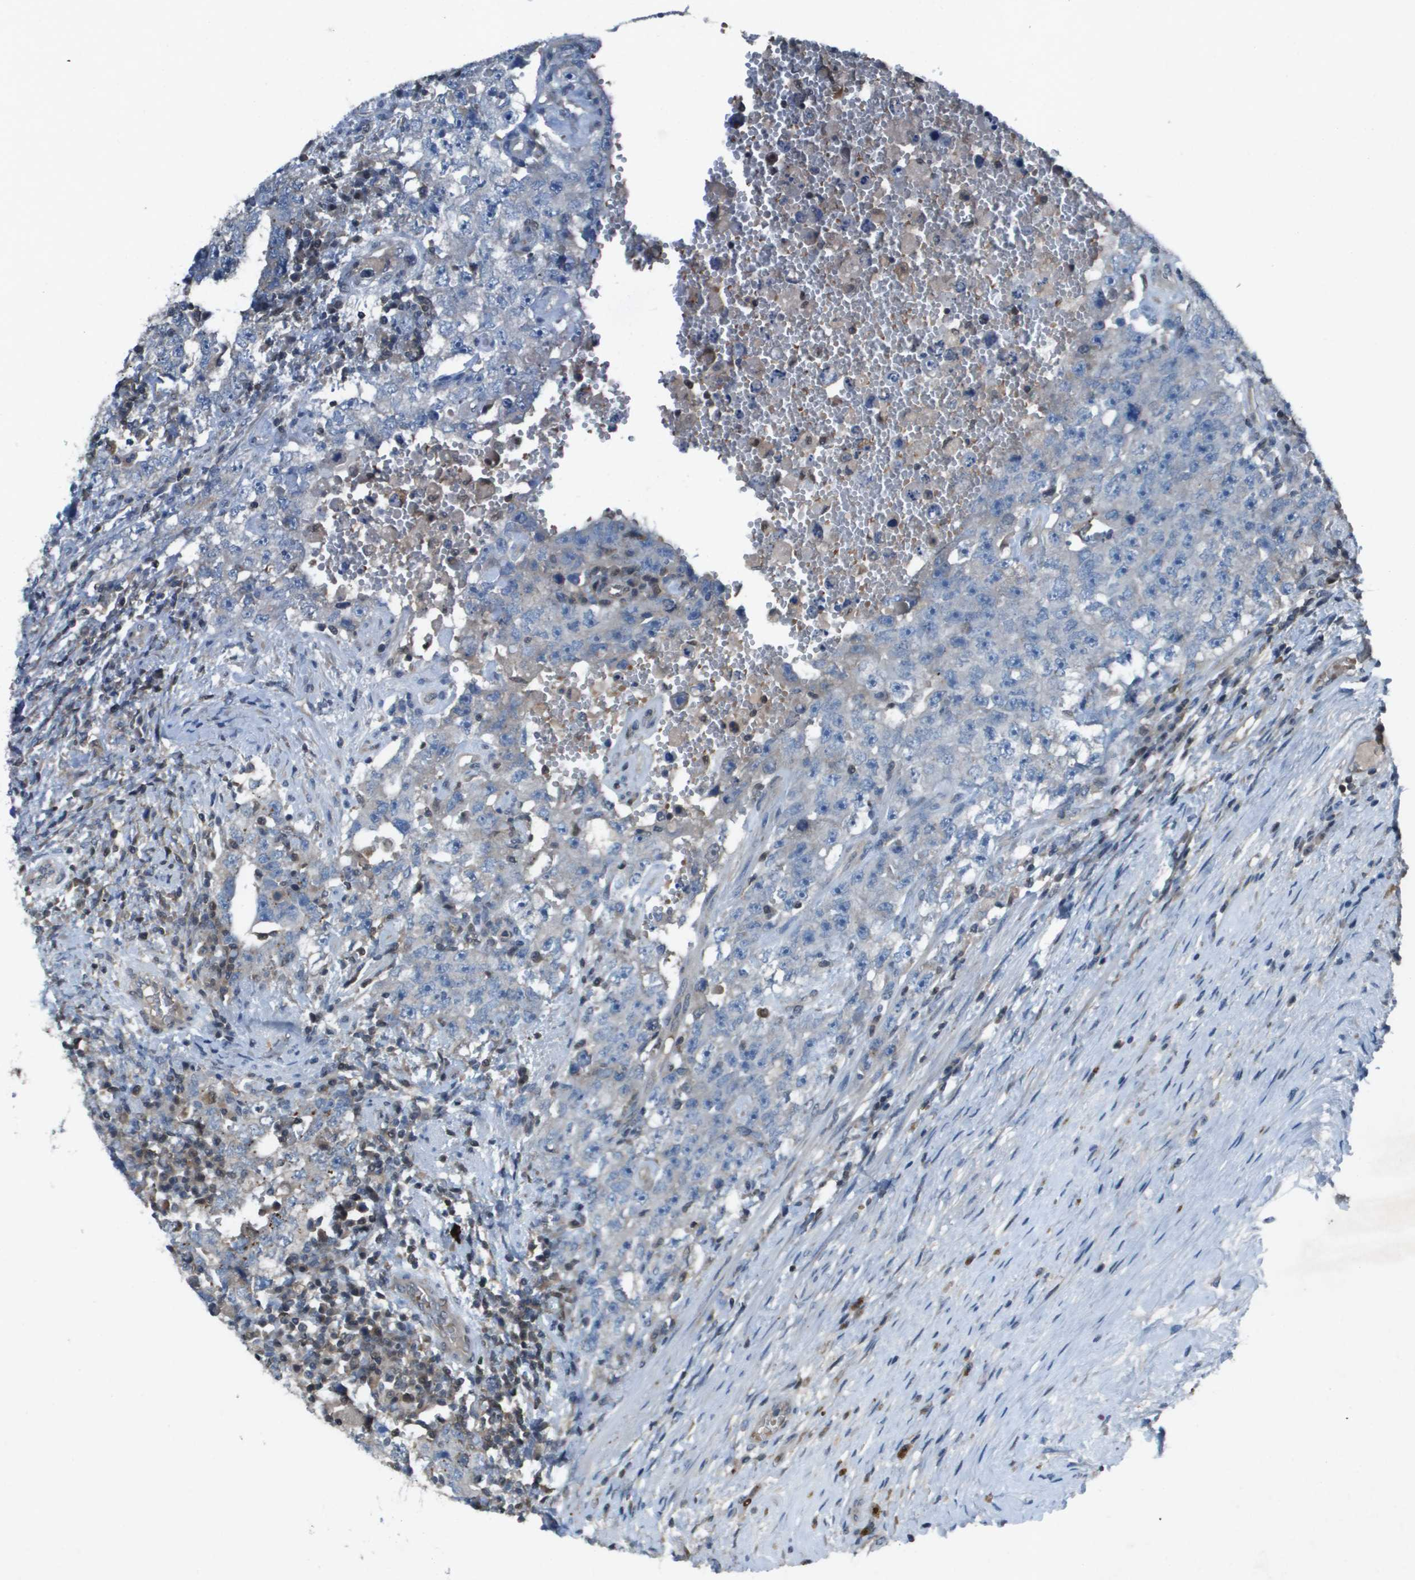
{"staining": {"intensity": "negative", "quantity": "none", "location": "none"}, "tissue": "testis cancer", "cell_type": "Tumor cells", "image_type": "cancer", "snomed": [{"axis": "morphology", "description": "Carcinoma, Embryonal, NOS"}, {"axis": "topography", "description": "Testis"}], "caption": "DAB (3,3'-diaminobenzidine) immunohistochemical staining of human embryonal carcinoma (testis) reveals no significant expression in tumor cells.", "gene": "CAMK4", "patient": {"sex": "male", "age": 26}}